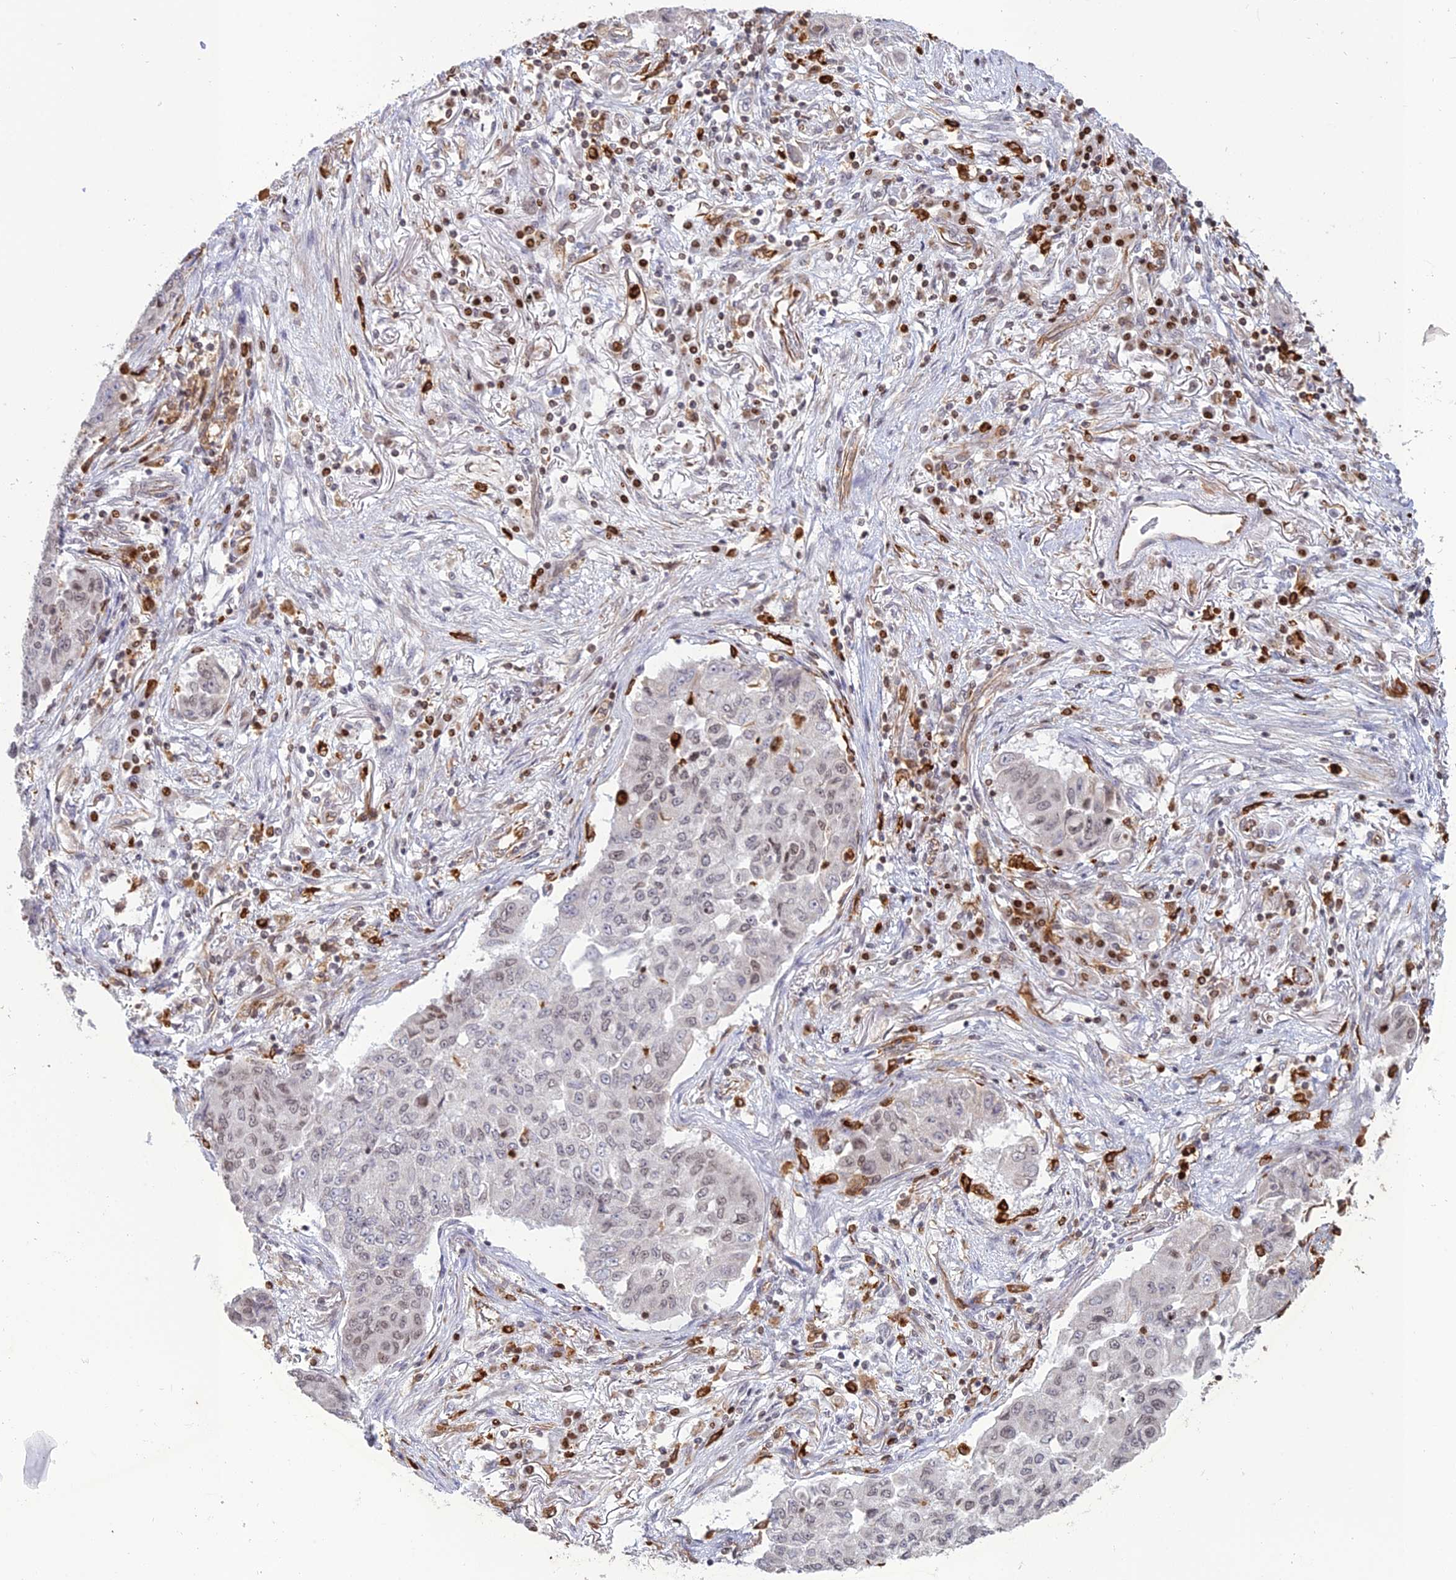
{"staining": {"intensity": "weak", "quantity": "<25%", "location": "nuclear"}, "tissue": "lung cancer", "cell_type": "Tumor cells", "image_type": "cancer", "snomed": [{"axis": "morphology", "description": "Squamous cell carcinoma, NOS"}, {"axis": "topography", "description": "Lung"}], "caption": "Human lung cancer (squamous cell carcinoma) stained for a protein using IHC displays no expression in tumor cells.", "gene": "APOBR", "patient": {"sex": "male", "age": 74}}